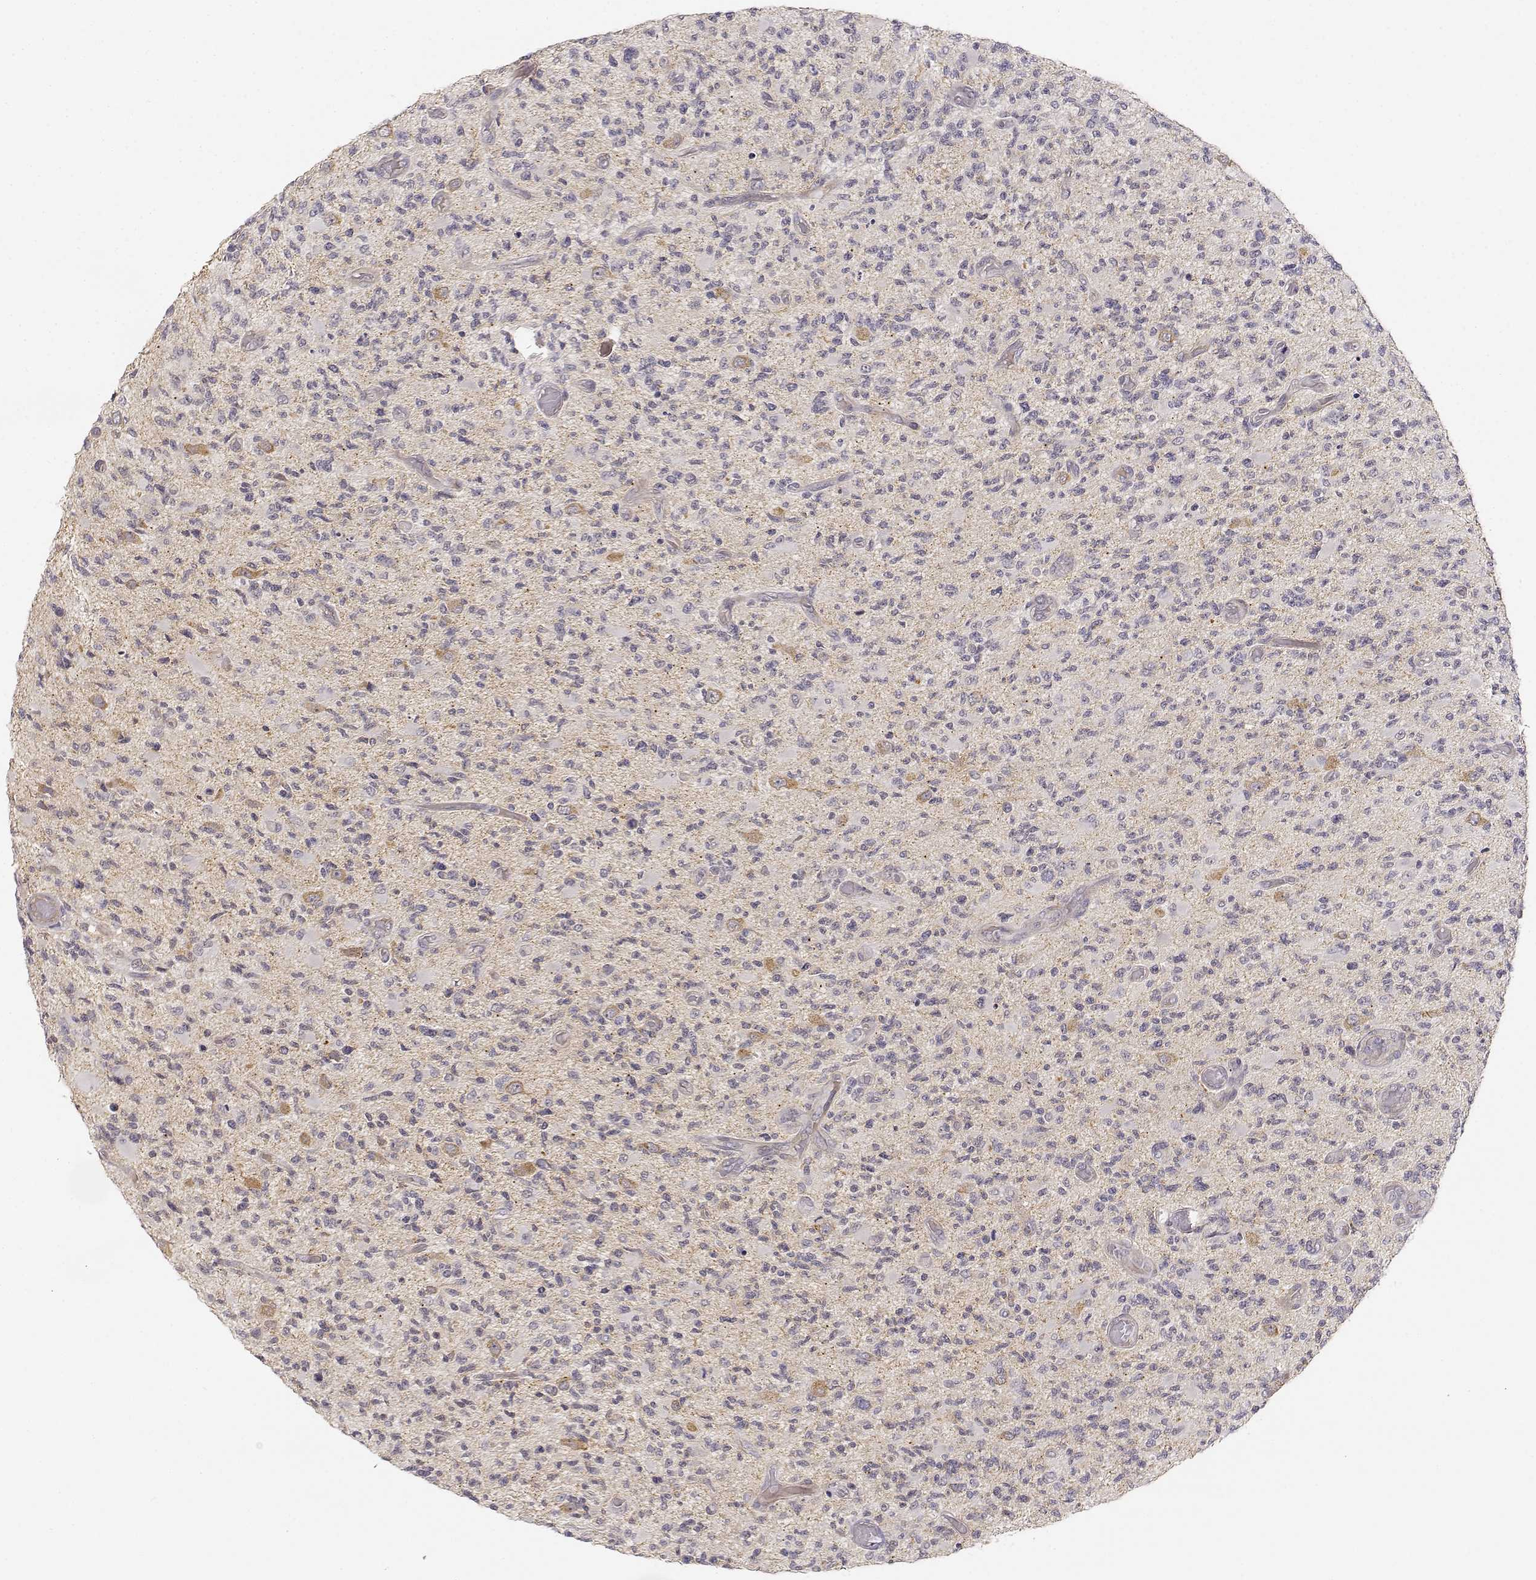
{"staining": {"intensity": "negative", "quantity": "none", "location": "none"}, "tissue": "glioma", "cell_type": "Tumor cells", "image_type": "cancer", "snomed": [{"axis": "morphology", "description": "Glioma, malignant, High grade"}, {"axis": "topography", "description": "Brain"}], "caption": "The immunohistochemistry (IHC) micrograph has no significant staining in tumor cells of high-grade glioma (malignant) tissue.", "gene": "EAF2", "patient": {"sex": "female", "age": 63}}